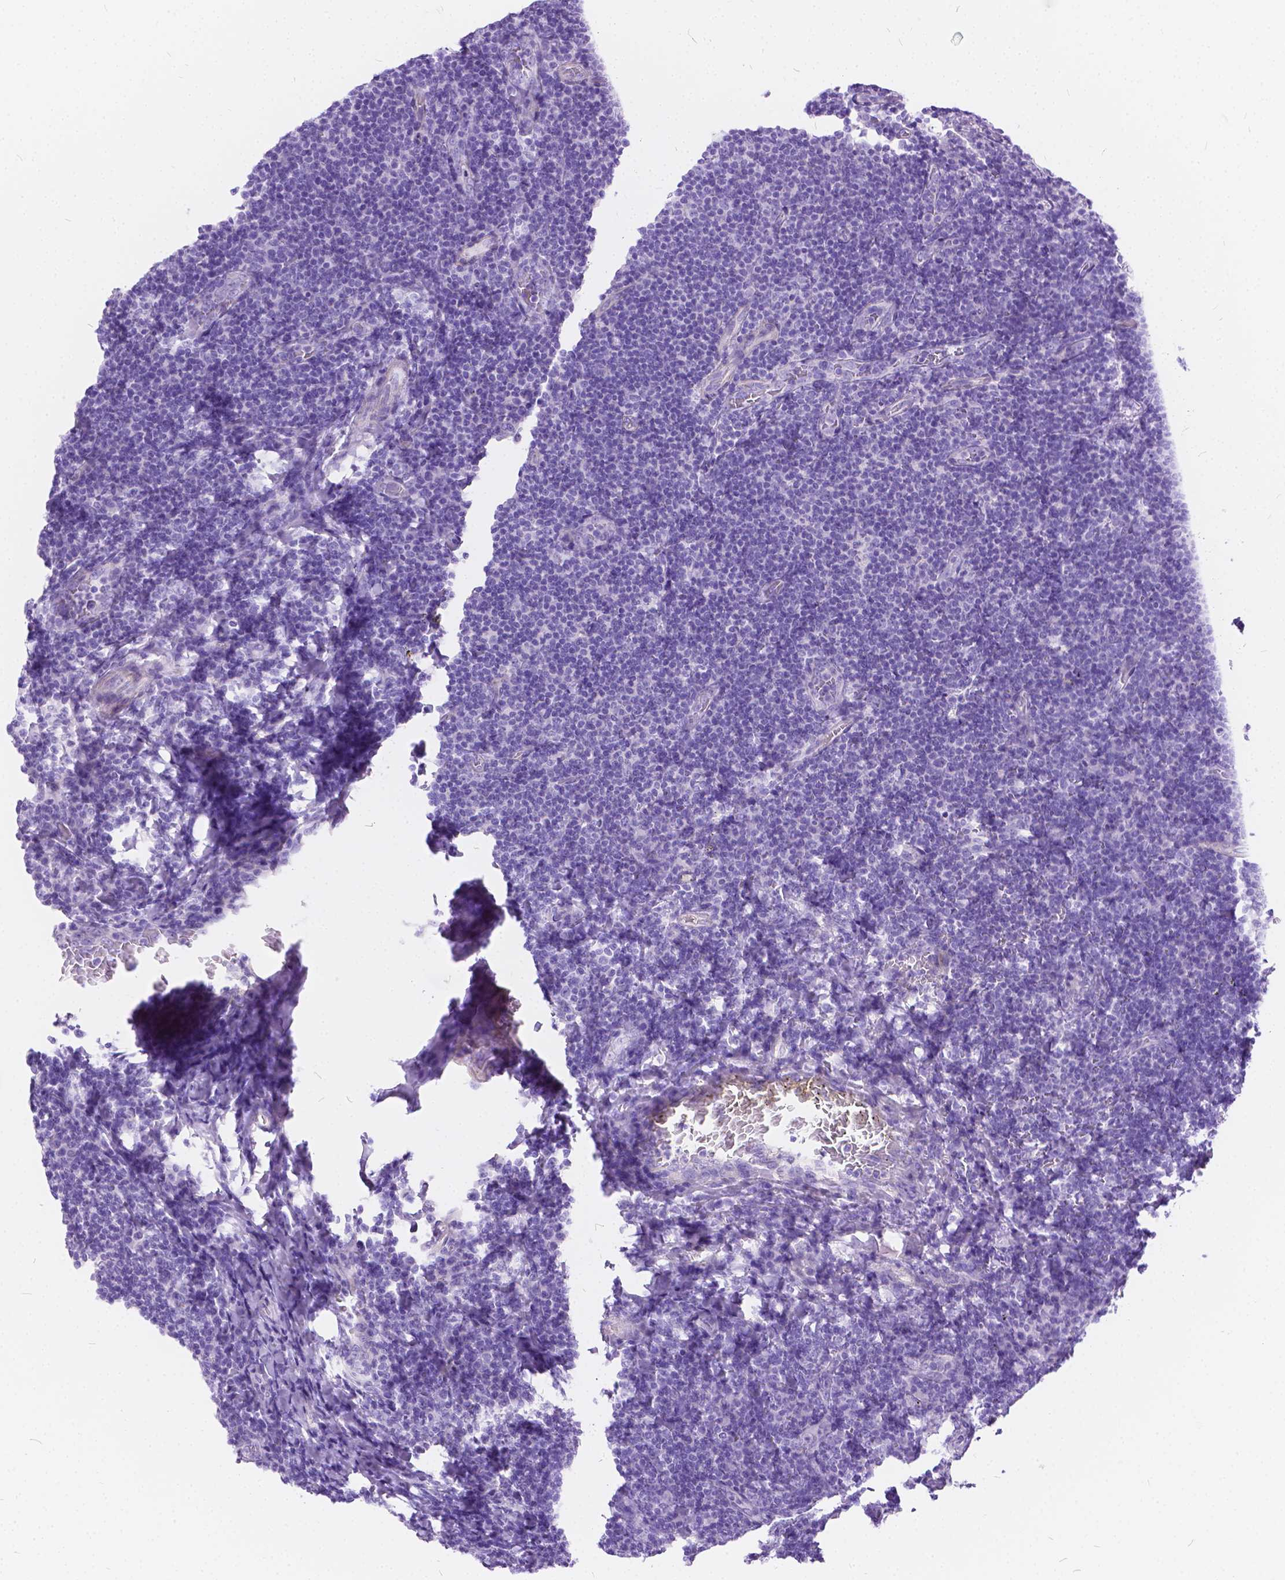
{"staining": {"intensity": "negative", "quantity": "none", "location": "none"}, "tissue": "tonsil", "cell_type": "Germinal center cells", "image_type": "normal", "snomed": [{"axis": "morphology", "description": "Normal tissue, NOS"}, {"axis": "topography", "description": "Tonsil"}], "caption": "This is a image of immunohistochemistry (IHC) staining of normal tonsil, which shows no positivity in germinal center cells. (DAB (3,3'-diaminobenzidine) immunohistochemistry visualized using brightfield microscopy, high magnification).", "gene": "CHRM1", "patient": {"sex": "male", "age": 17}}